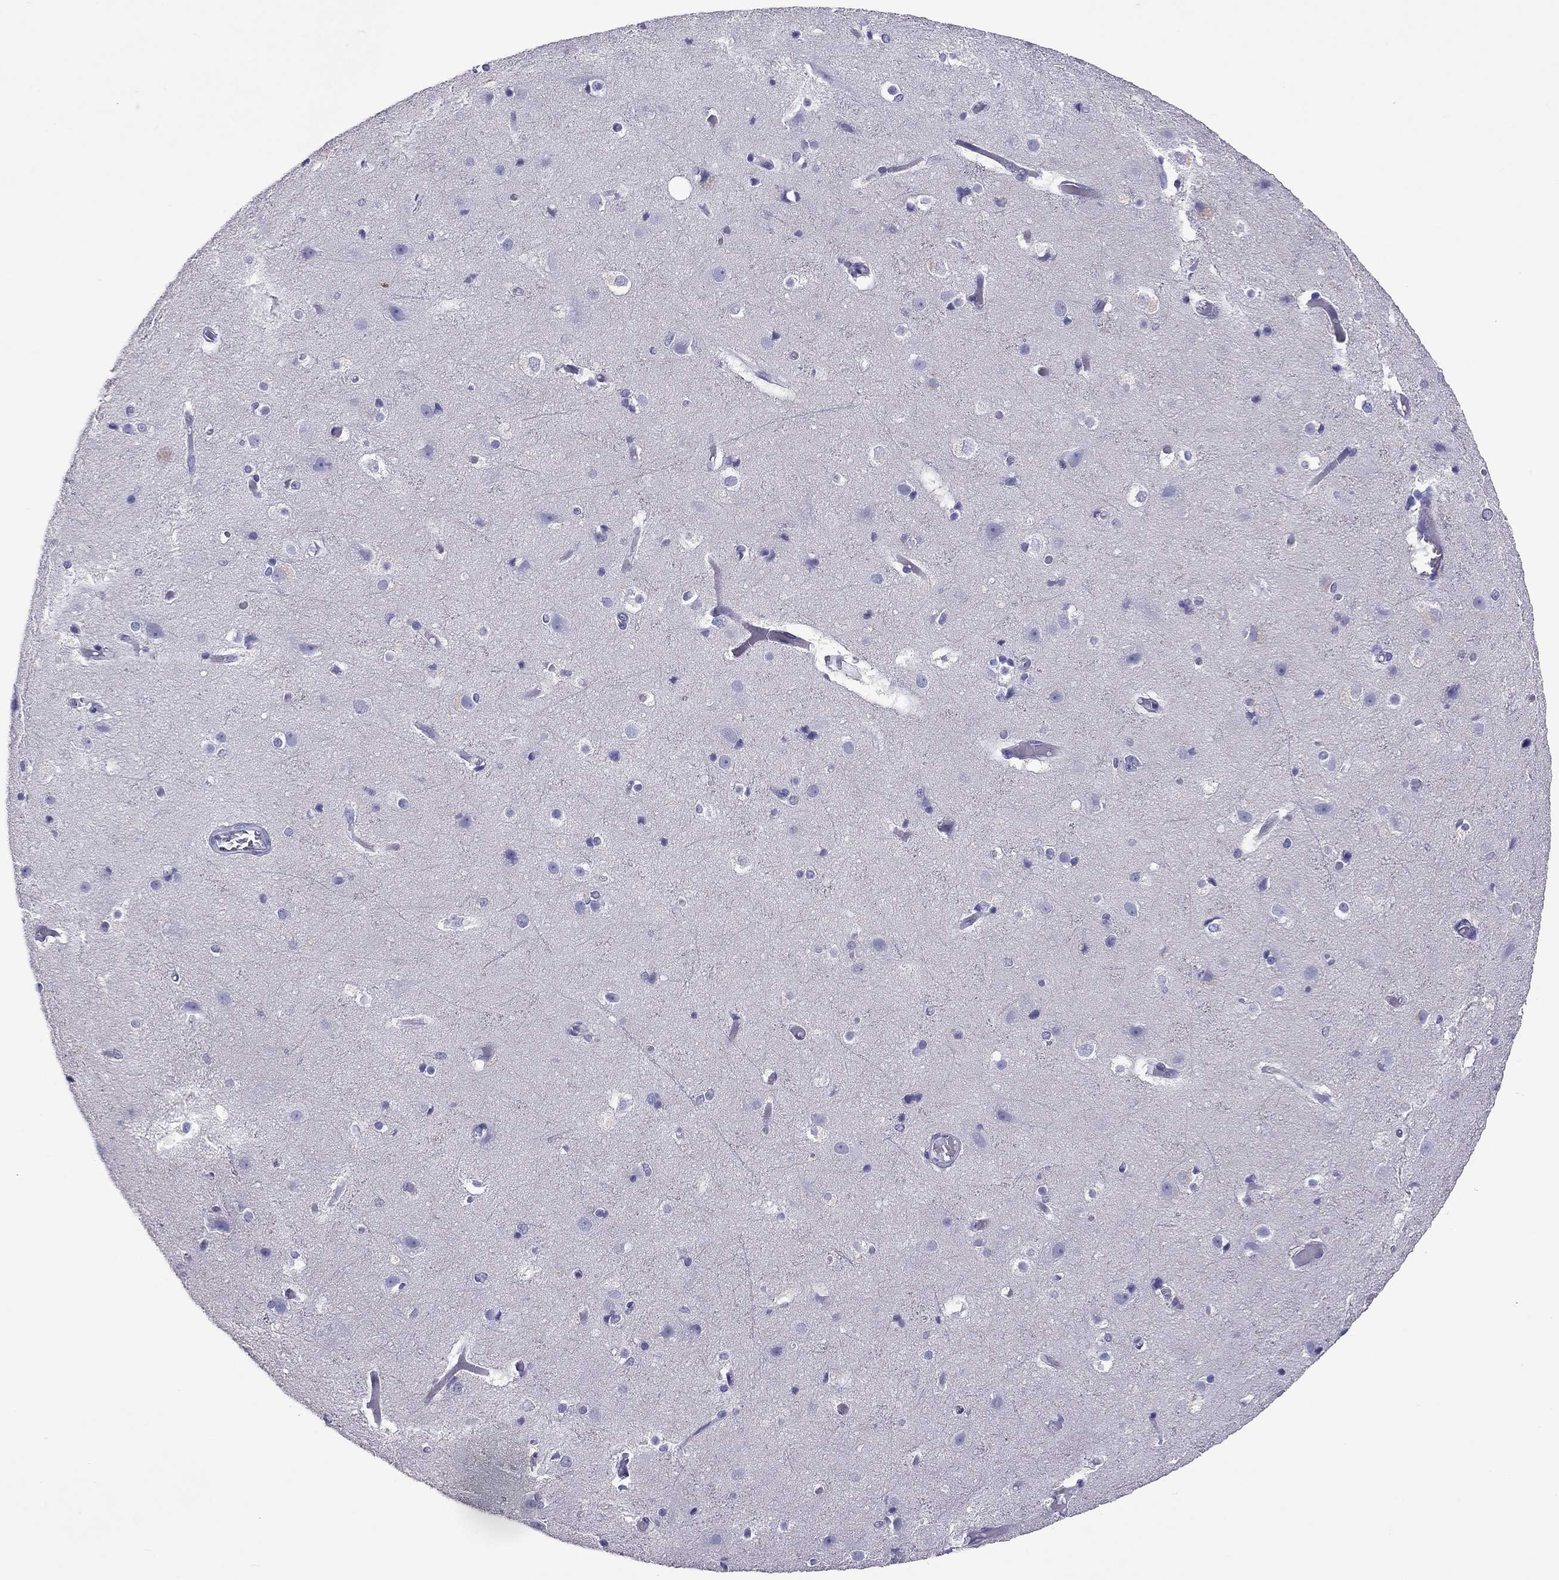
{"staining": {"intensity": "negative", "quantity": "none", "location": "none"}, "tissue": "cerebral cortex", "cell_type": "Endothelial cells", "image_type": "normal", "snomed": [{"axis": "morphology", "description": "Normal tissue, NOS"}, {"axis": "topography", "description": "Cerebral cortex"}], "caption": "Photomicrograph shows no significant protein expression in endothelial cells of normal cerebral cortex. (Stains: DAB (3,3'-diaminobenzidine) immunohistochemistry with hematoxylin counter stain, Microscopy: brightfield microscopy at high magnification).", "gene": "CALHM1", "patient": {"sex": "female", "age": 52}}